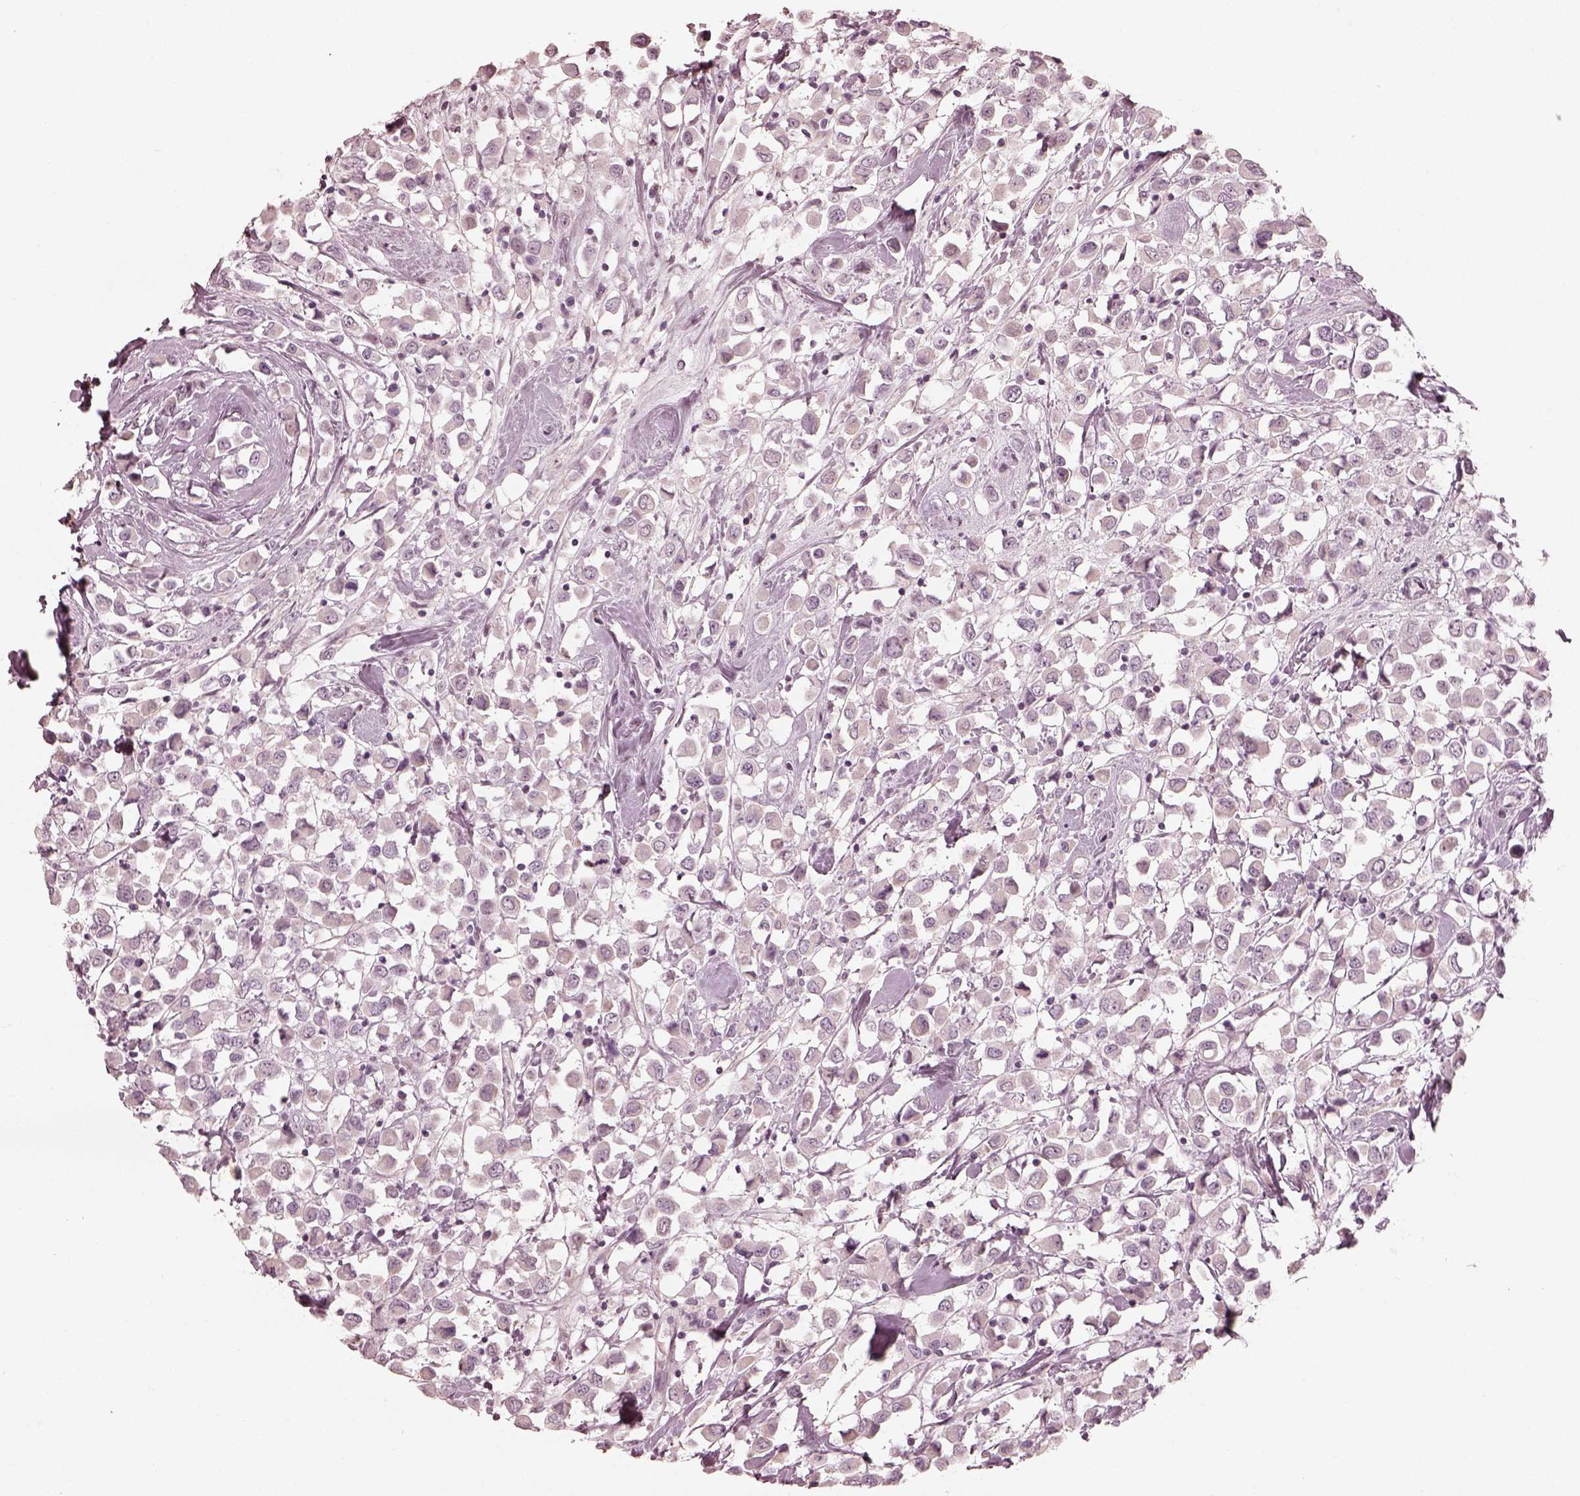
{"staining": {"intensity": "negative", "quantity": "none", "location": "none"}, "tissue": "breast cancer", "cell_type": "Tumor cells", "image_type": "cancer", "snomed": [{"axis": "morphology", "description": "Duct carcinoma"}, {"axis": "topography", "description": "Breast"}], "caption": "An image of breast cancer stained for a protein exhibits no brown staining in tumor cells.", "gene": "ADRB3", "patient": {"sex": "female", "age": 61}}